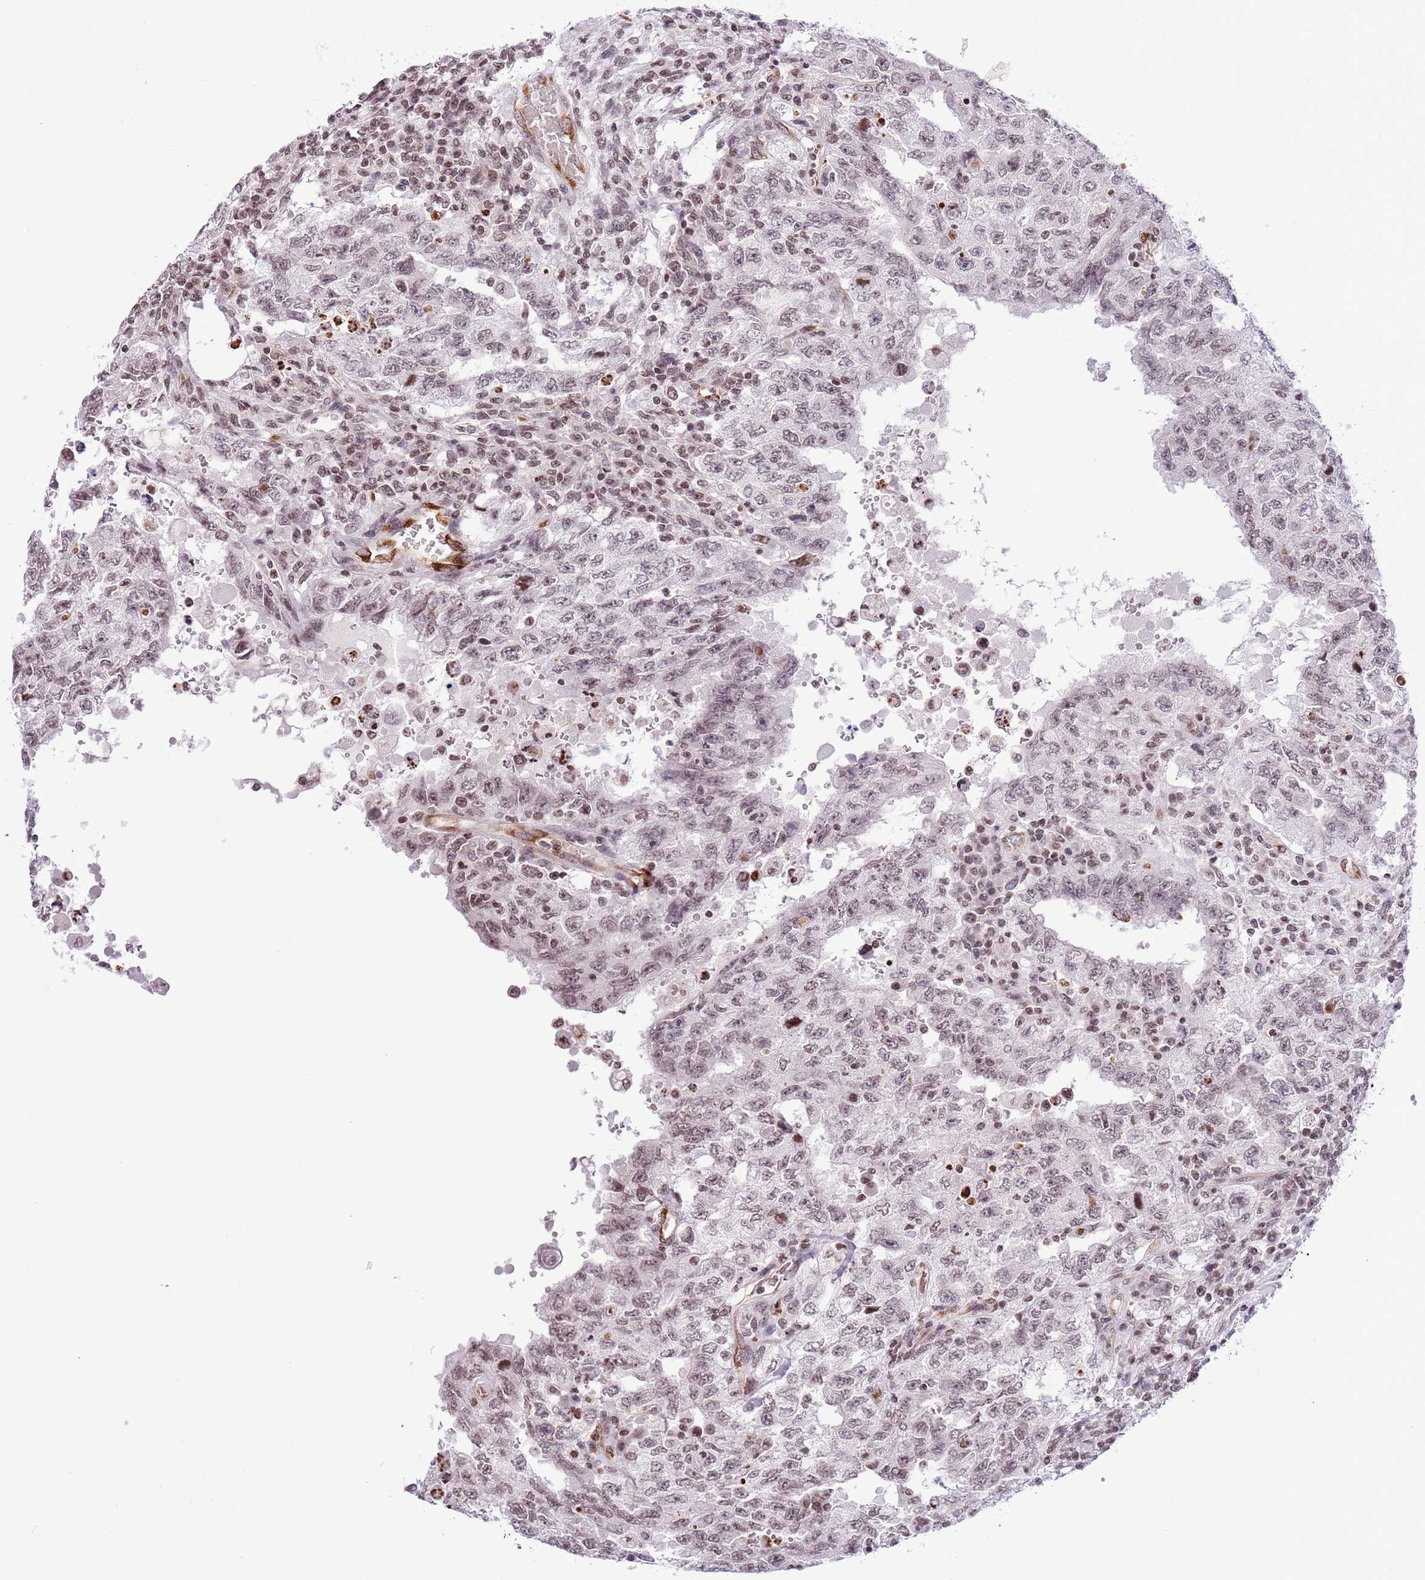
{"staining": {"intensity": "weak", "quantity": "25%-75%", "location": "nuclear"}, "tissue": "testis cancer", "cell_type": "Tumor cells", "image_type": "cancer", "snomed": [{"axis": "morphology", "description": "Carcinoma, Embryonal, NOS"}, {"axis": "topography", "description": "Testis"}], "caption": "Immunohistochemical staining of embryonal carcinoma (testis) exhibits low levels of weak nuclear protein positivity in approximately 25%-75% of tumor cells.", "gene": "NRIP1", "patient": {"sex": "male", "age": 26}}